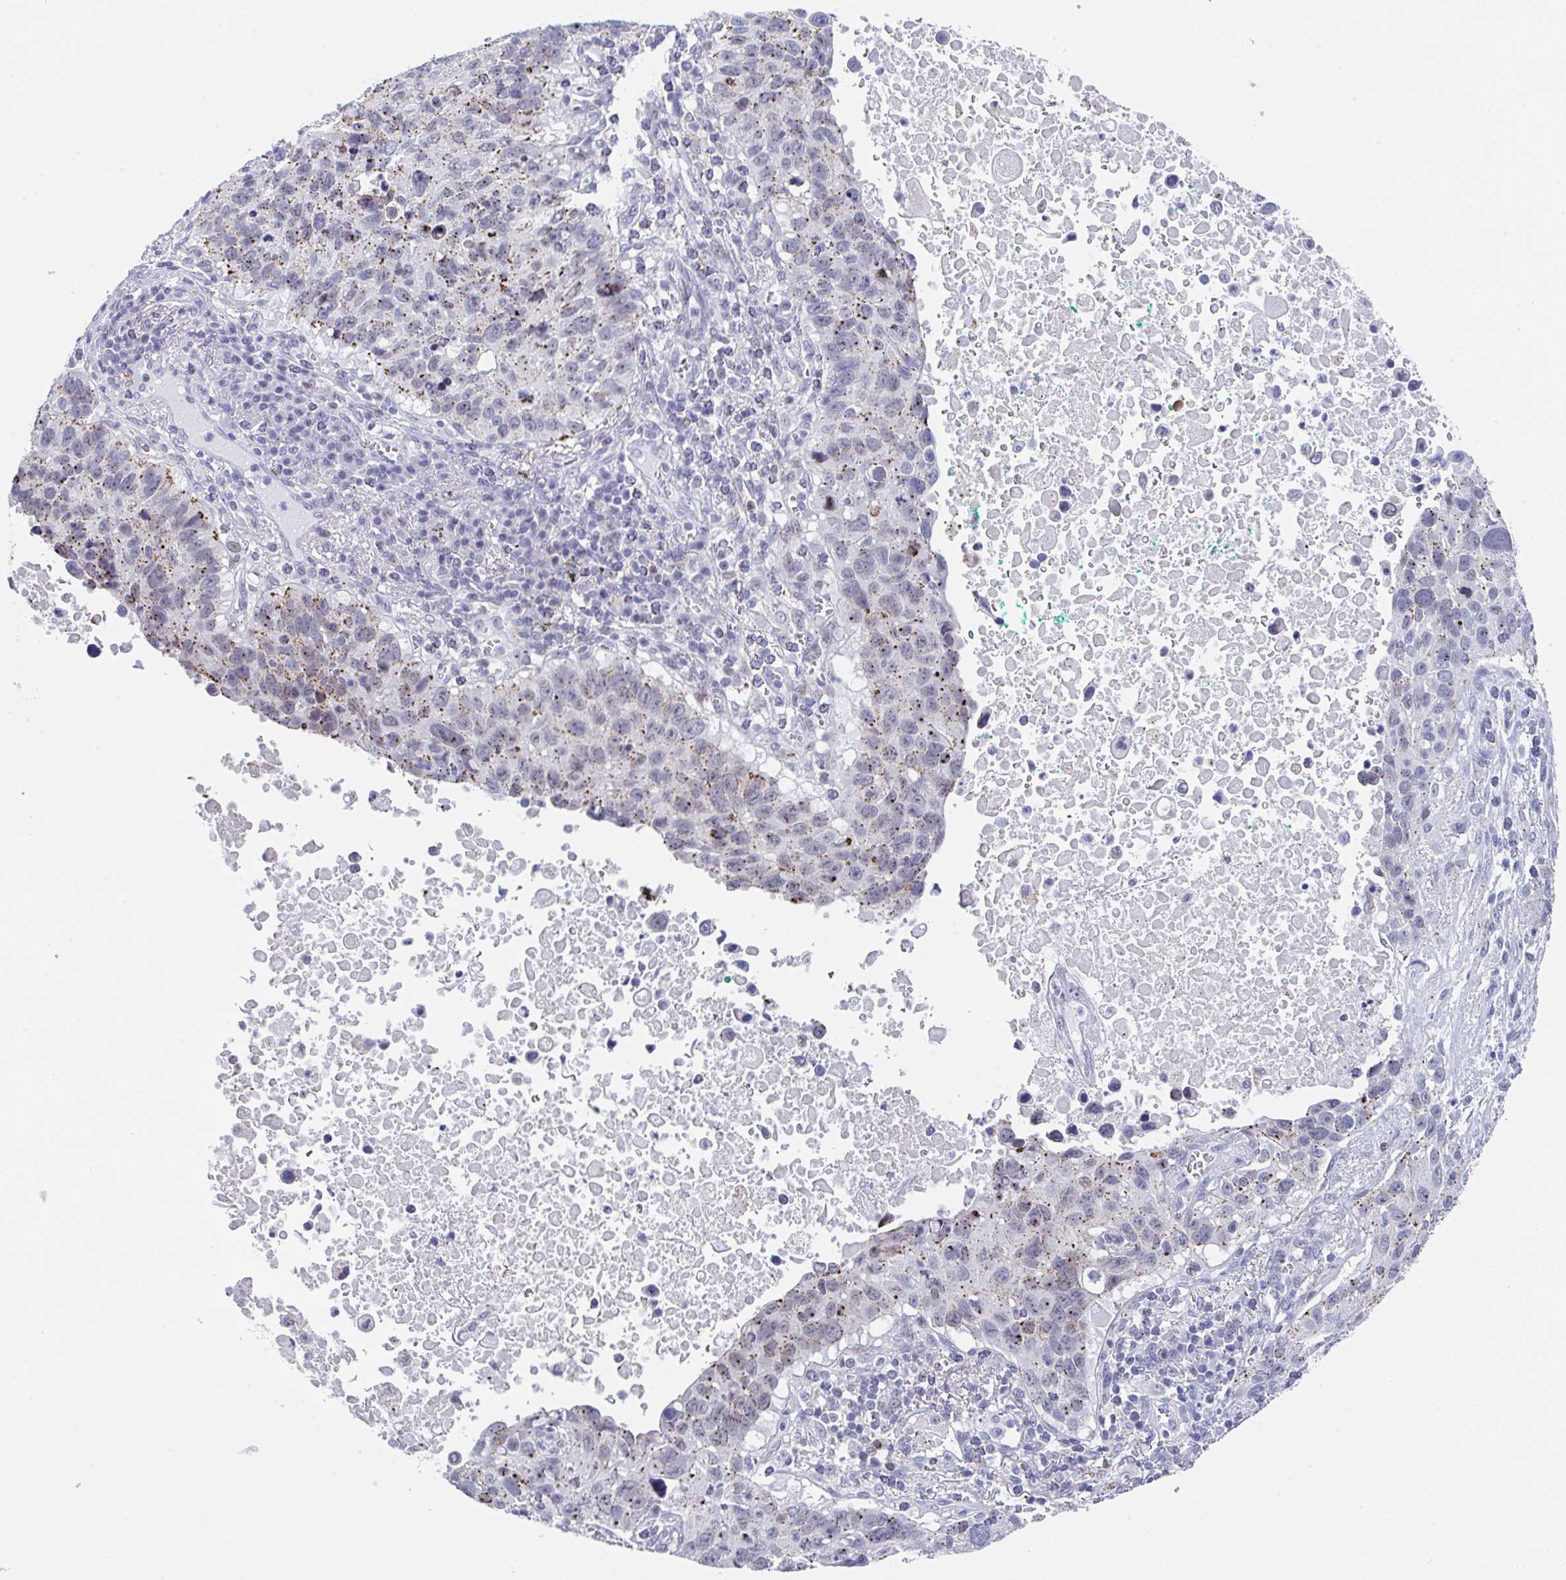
{"staining": {"intensity": "moderate", "quantity": "25%-75%", "location": "cytoplasmic/membranous"}, "tissue": "lung cancer", "cell_type": "Tumor cells", "image_type": "cancer", "snomed": [{"axis": "morphology", "description": "Squamous cell carcinoma, NOS"}, {"axis": "topography", "description": "Lung"}], "caption": "Lung cancer (squamous cell carcinoma) stained with a brown dye demonstrates moderate cytoplasmic/membranous positive positivity in about 25%-75% of tumor cells.", "gene": "TNFRSF8", "patient": {"sex": "male", "age": 66}}